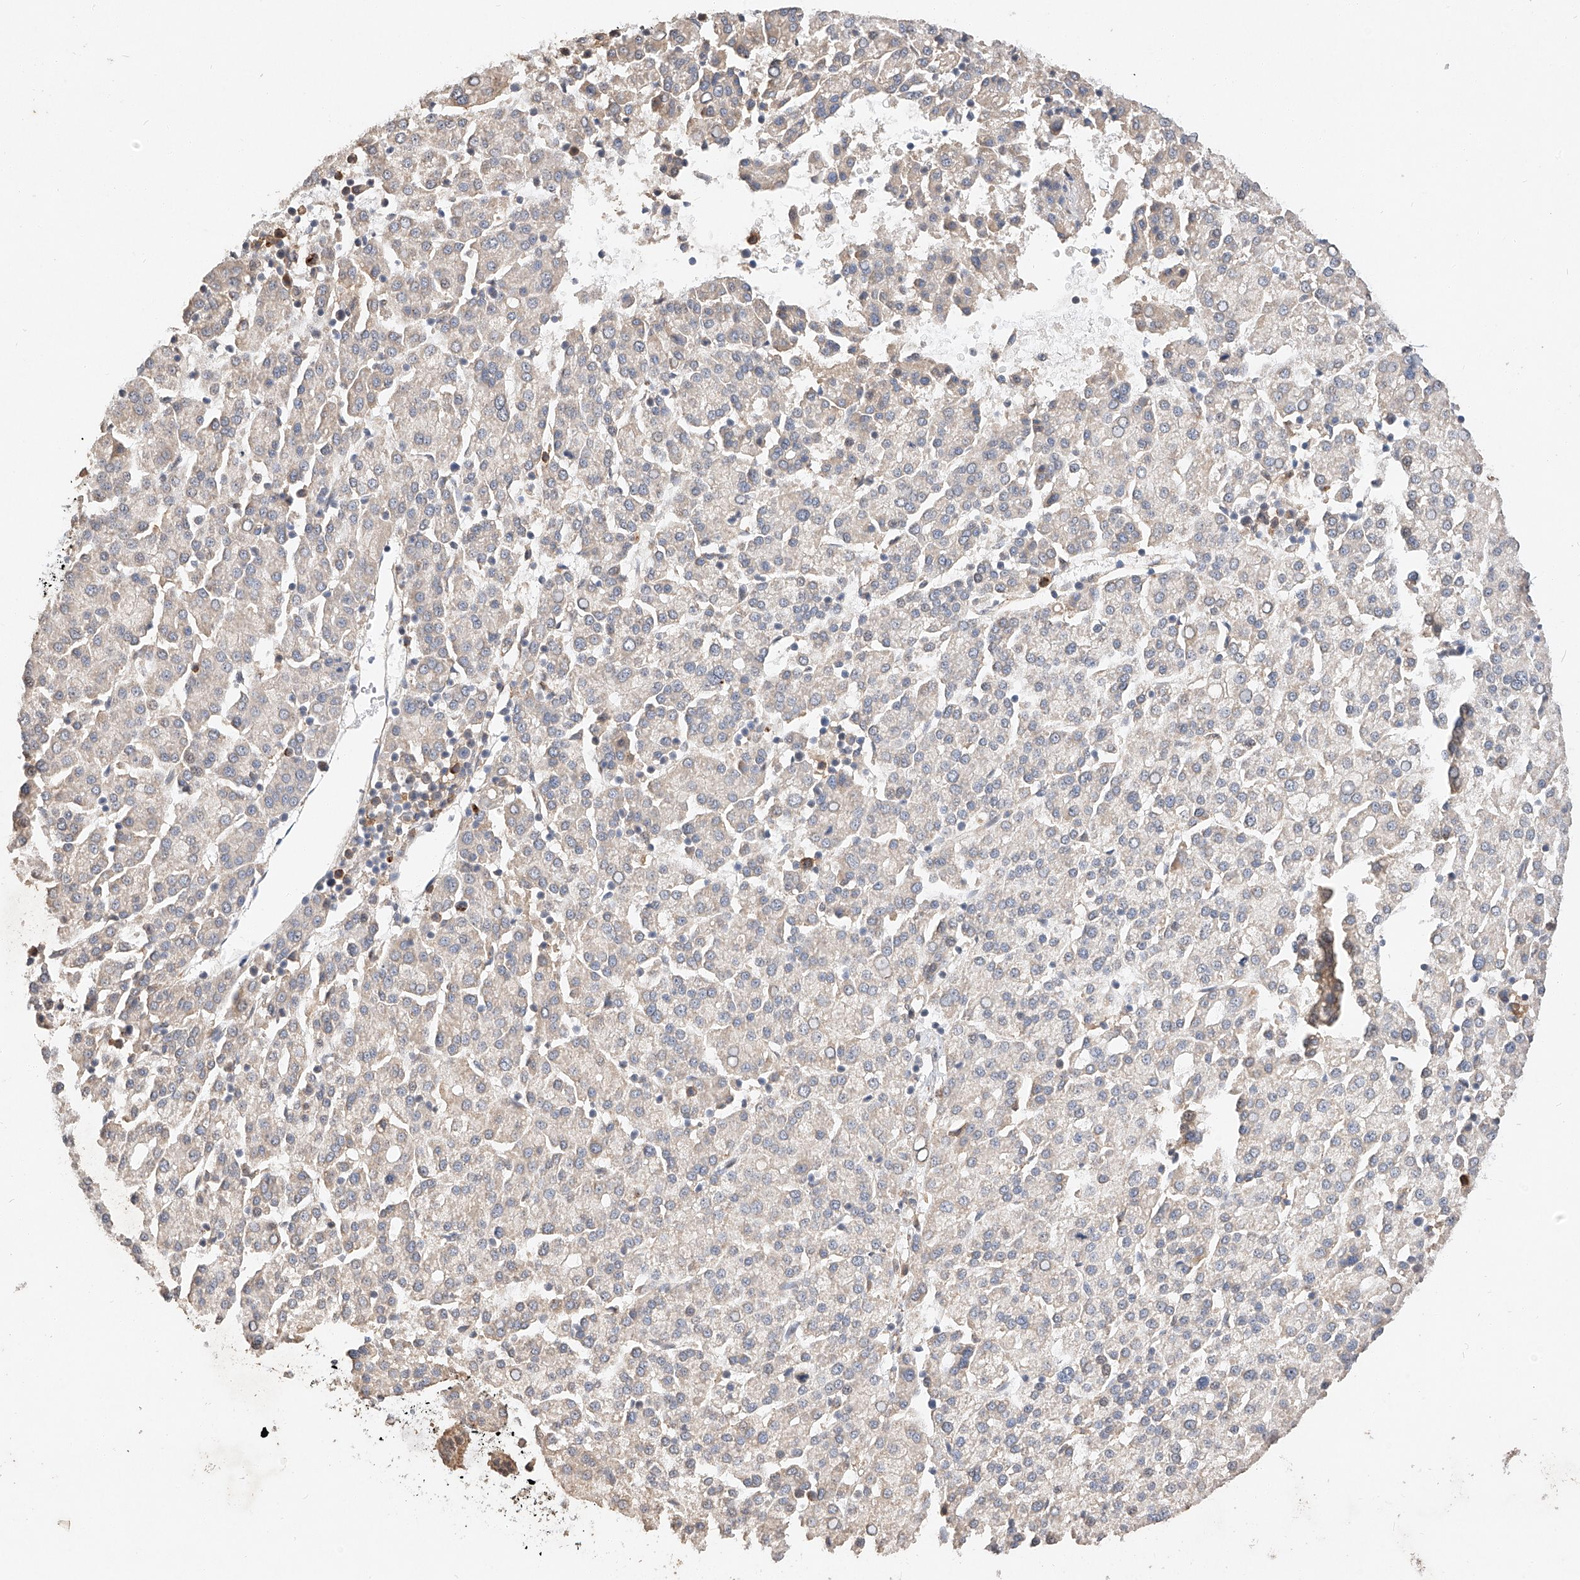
{"staining": {"intensity": "negative", "quantity": "none", "location": "none"}, "tissue": "liver cancer", "cell_type": "Tumor cells", "image_type": "cancer", "snomed": [{"axis": "morphology", "description": "Carcinoma, Hepatocellular, NOS"}, {"axis": "topography", "description": "Liver"}], "caption": "The immunohistochemistry image has no significant staining in tumor cells of hepatocellular carcinoma (liver) tissue. The staining is performed using DAB (3,3'-diaminobenzidine) brown chromogen with nuclei counter-stained in using hematoxylin.", "gene": "SUSD6", "patient": {"sex": "female", "age": 58}}